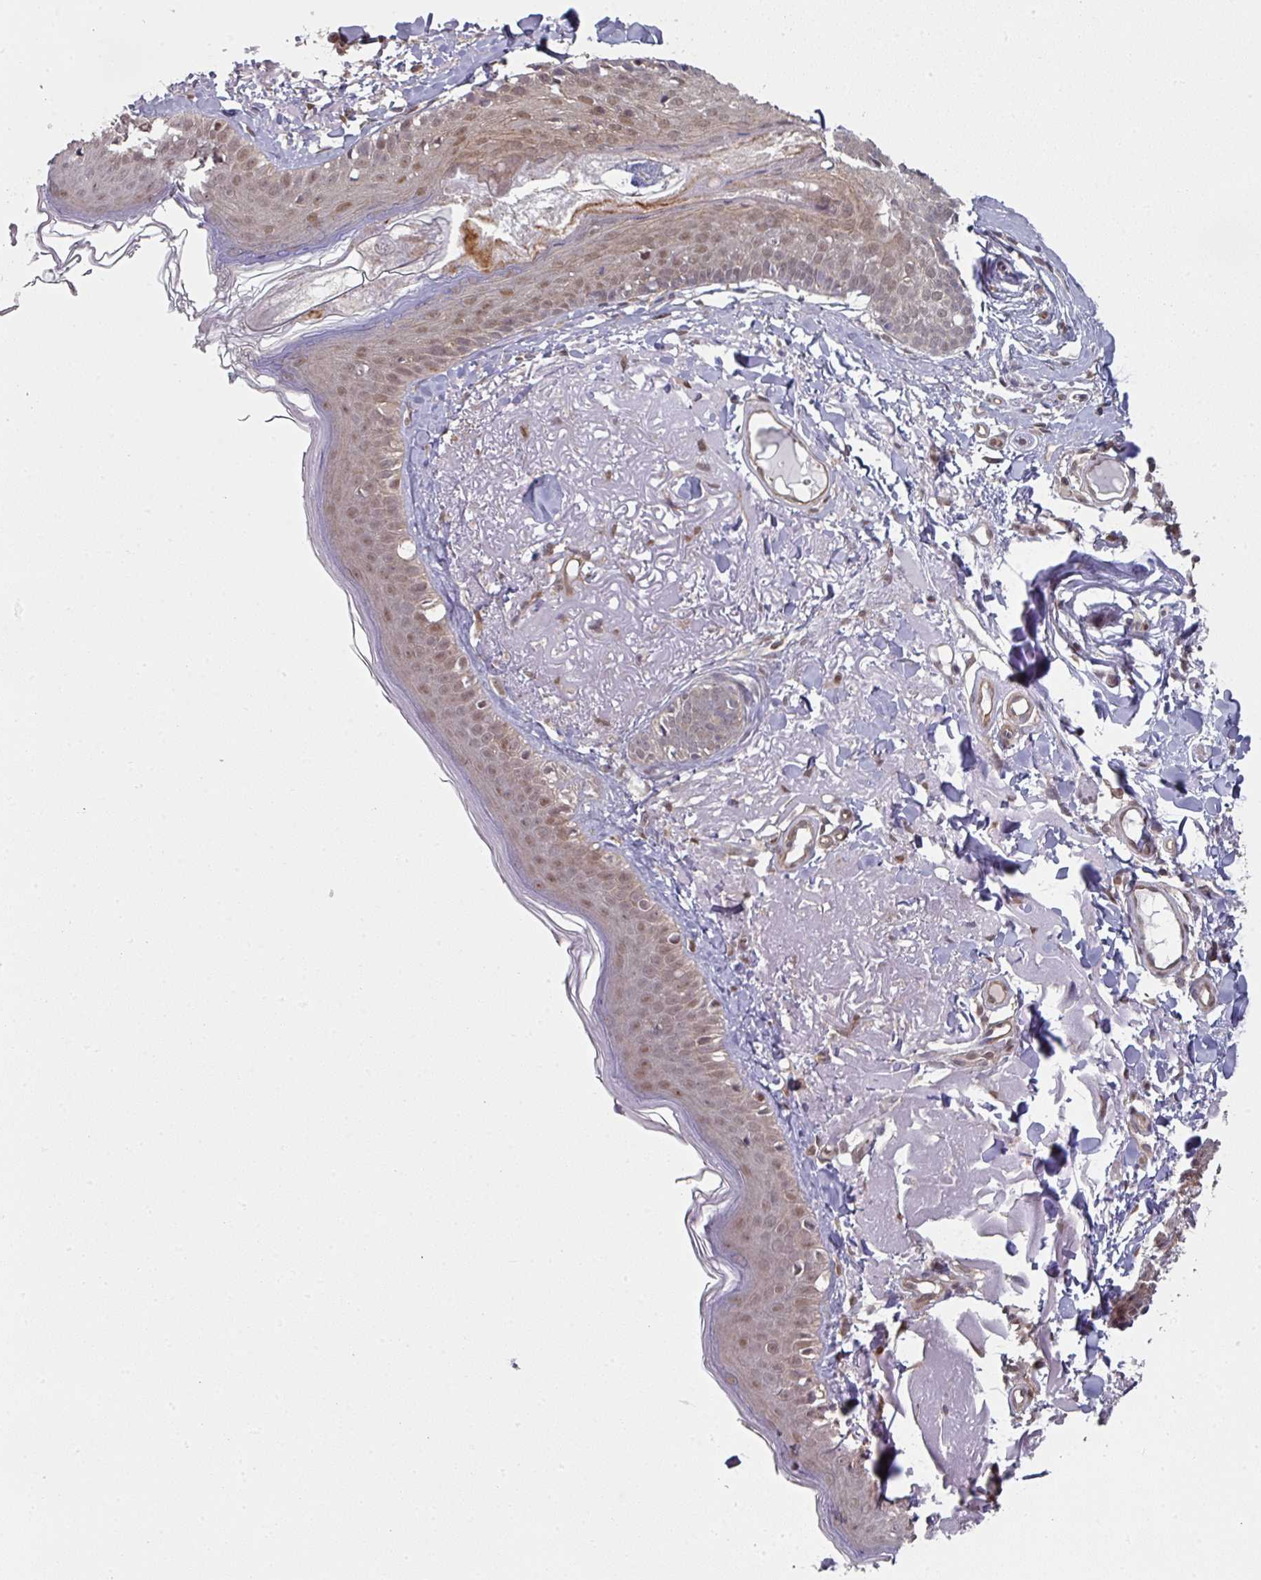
{"staining": {"intensity": "weak", "quantity": ">75%", "location": "nuclear"}, "tissue": "skin", "cell_type": "Fibroblasts", "image_type": "normal", "snomed": [{"axis": "morphology", "description": "Normal tissue, NOS"}, {"axis": "morphology", "description": "Malignant melanoma, NOS"}, {"axis": "topography", "description": "Skin"}], "caption": "Weak nuclear expression for a protein is appreciated in about >75% of fibroblasts of benign skin using immunohistochemistry (IHC).", "gene": "PSME3IP1", "patient": {"sex": "male", "age": 80}}